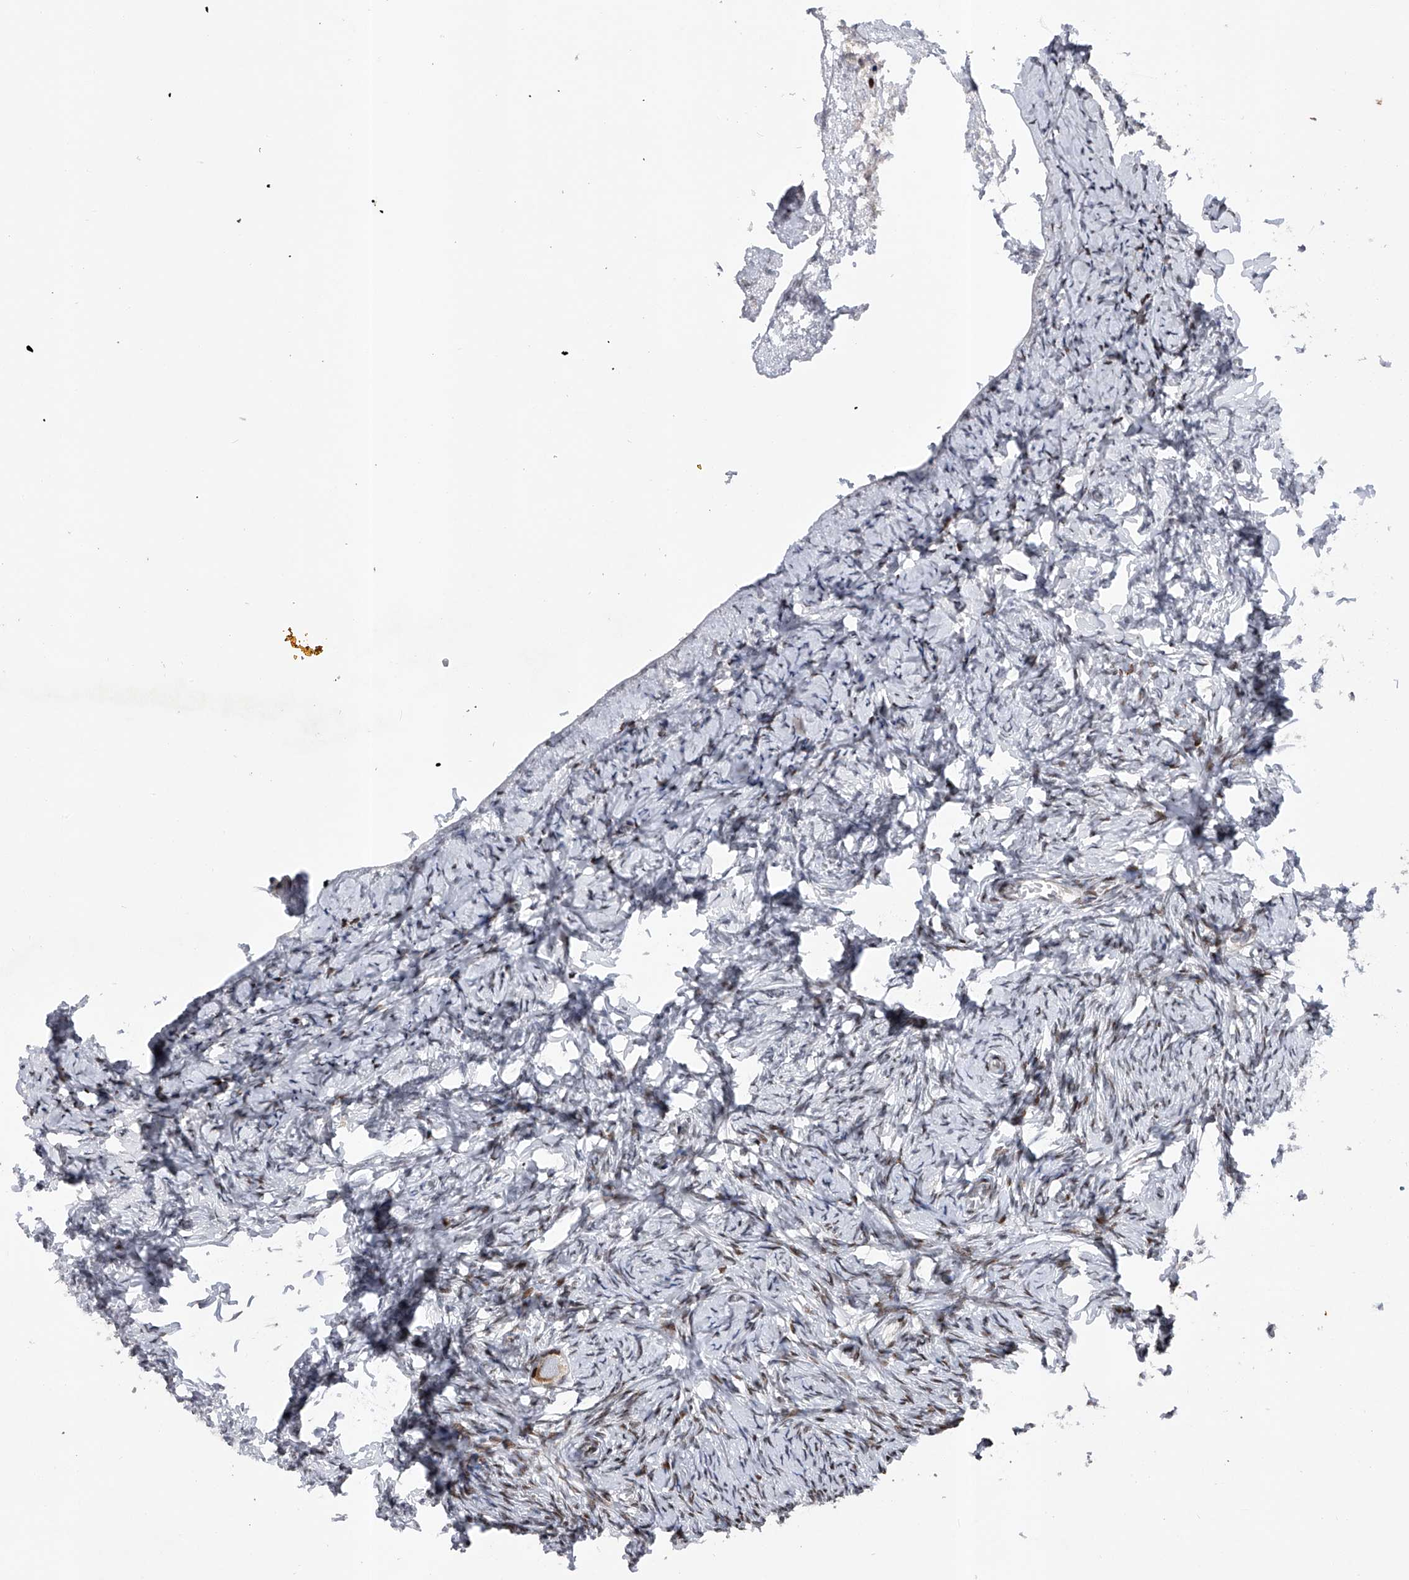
{"staining": {"intensity": "weak", "quantity": ">75%", "location": "cytoplasmic/membranous"}, "tissue": "ovary", "cell_type": "Follicle cells", "image_type": "normal", "snomed": [{"axis": "morphology", "description": "Normal tissue, NOS"}, {"axis": "topography", "description": "Ovary"}], "caption": "Protein staining by immunohistochemistry (IHC) shows weak cytoplasmic/membranous expression in approximately >75% of follicle cells in unremarkable ovary.", "gene": "RWDD2A", "patient": {"sex": "female", "age": 27}}